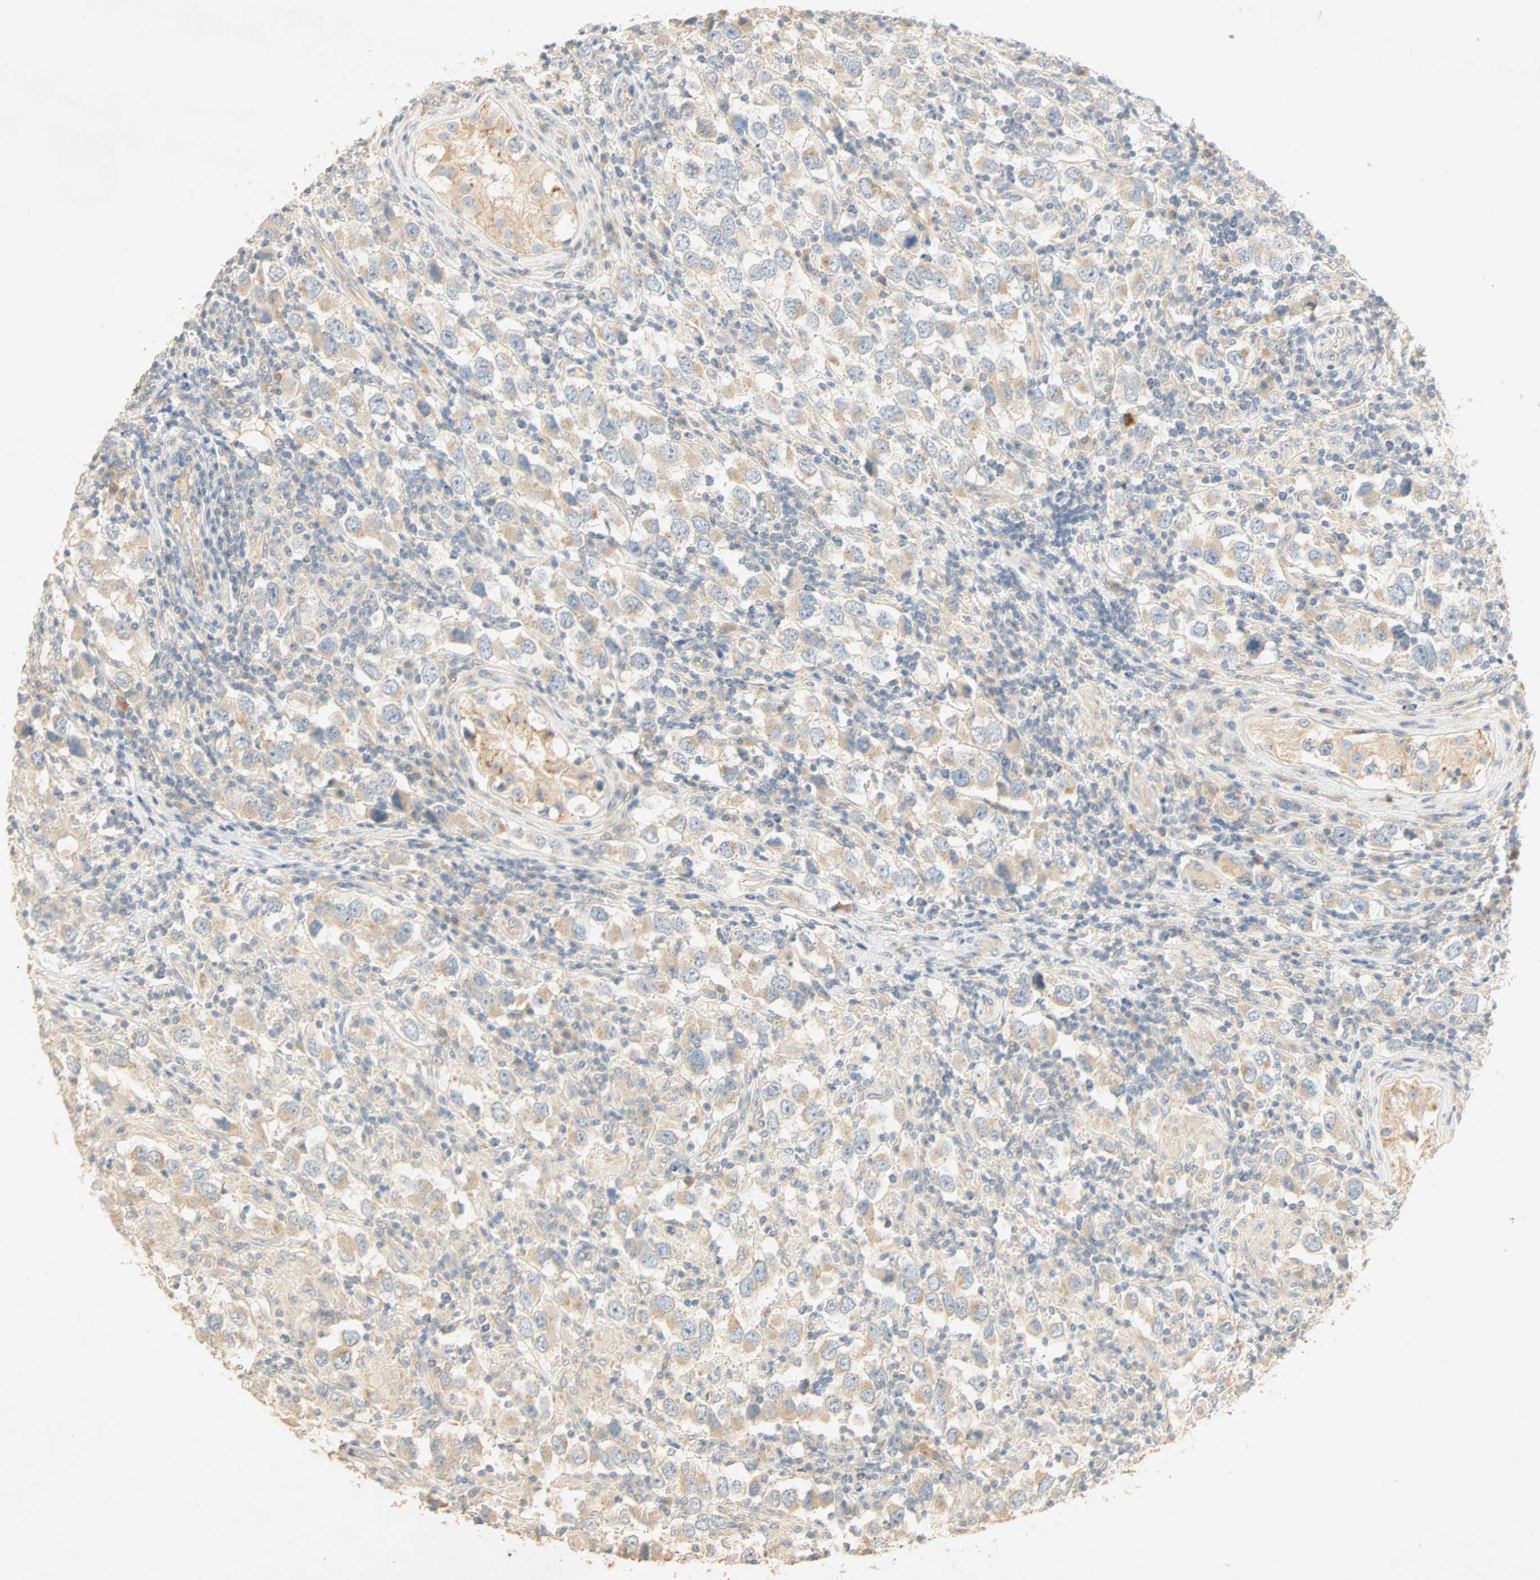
{"staining": {"intensity": "weak", "quantity": "25%-75%", "location": "cytoplasmic/membranous"}, "tissue": "testis cancer", "cell_type": "Tumor cells", "image_type": "cancer", "snomed": [{"axis": "morphology", "description": "Carcinoma, Embryonal, NOS"}, {"axis": "topography", "description": "Testis"}], "caption": "Protein staining of testis cancer tissue reveals weak cytoplasmic/membranous expression in about 25%-75% of tumor cells.", "gene": "SELENBP1", "patient": {"sex": "male", "age": 21}}